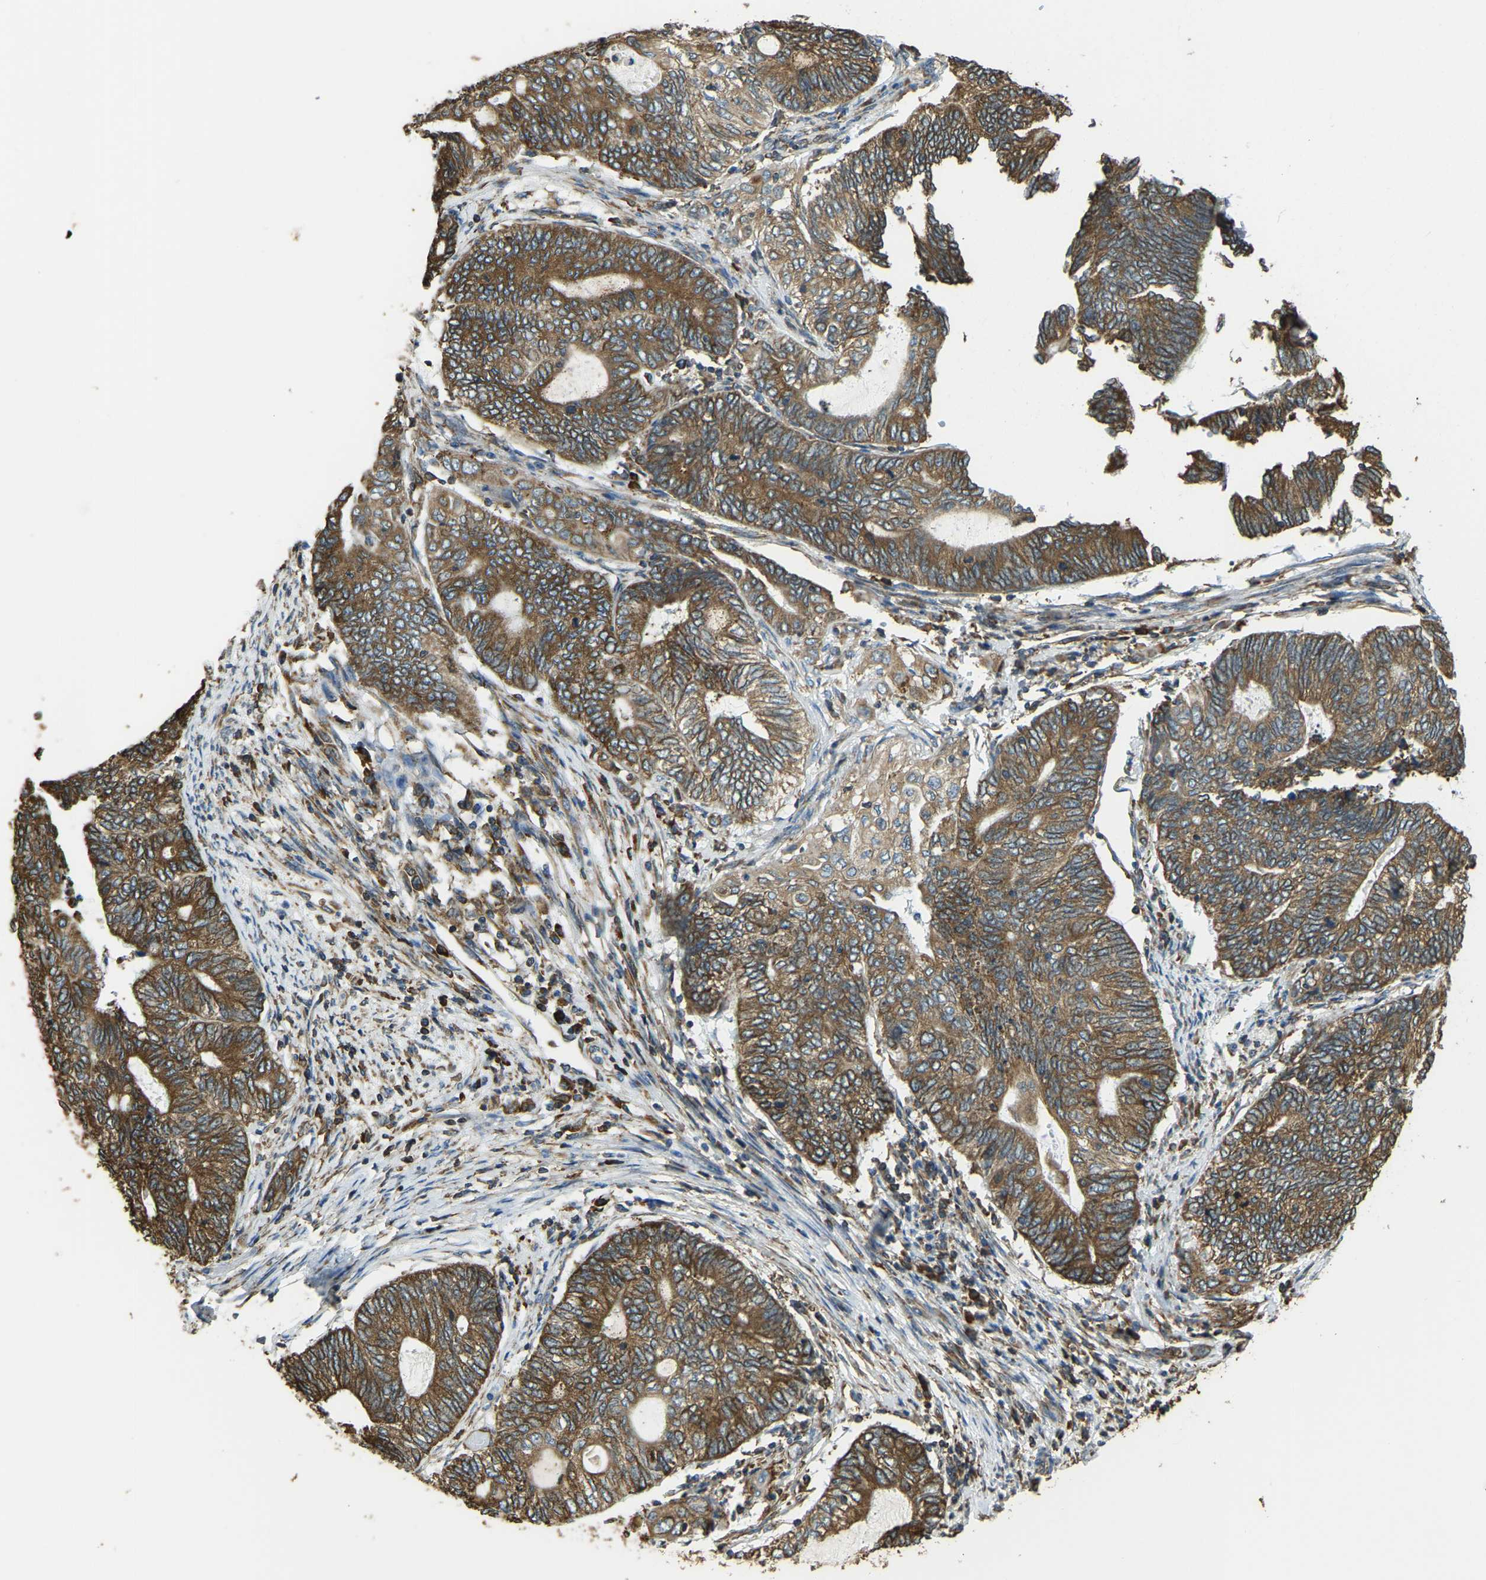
{"staining": {"intensity": "strong", "quantity": ">75%", "location": "cytoplasmic/membranous"}, "tissue": "endometrial cancer", "cell_type": "Tumor cells", "image_type": "cancer", "snomed": [{"axis": "morphology", "description": "Adenocarcinoma, NOS"}, {"axis": "topography", "description": "Uterus"}, {"axis": "topography", "description": "Endometrium"}], "caption": "Endometrial cancer (adenocarcinoma) stained for a protein demonstrates strong cytoplasmic/membranous positivity in tumor cells. Immunohistochemistry (ihc) stains the protein in brown and the nuclei are stained blue.", "gene": "RNF115", "patient": {"sex": "female", "age": 70}}